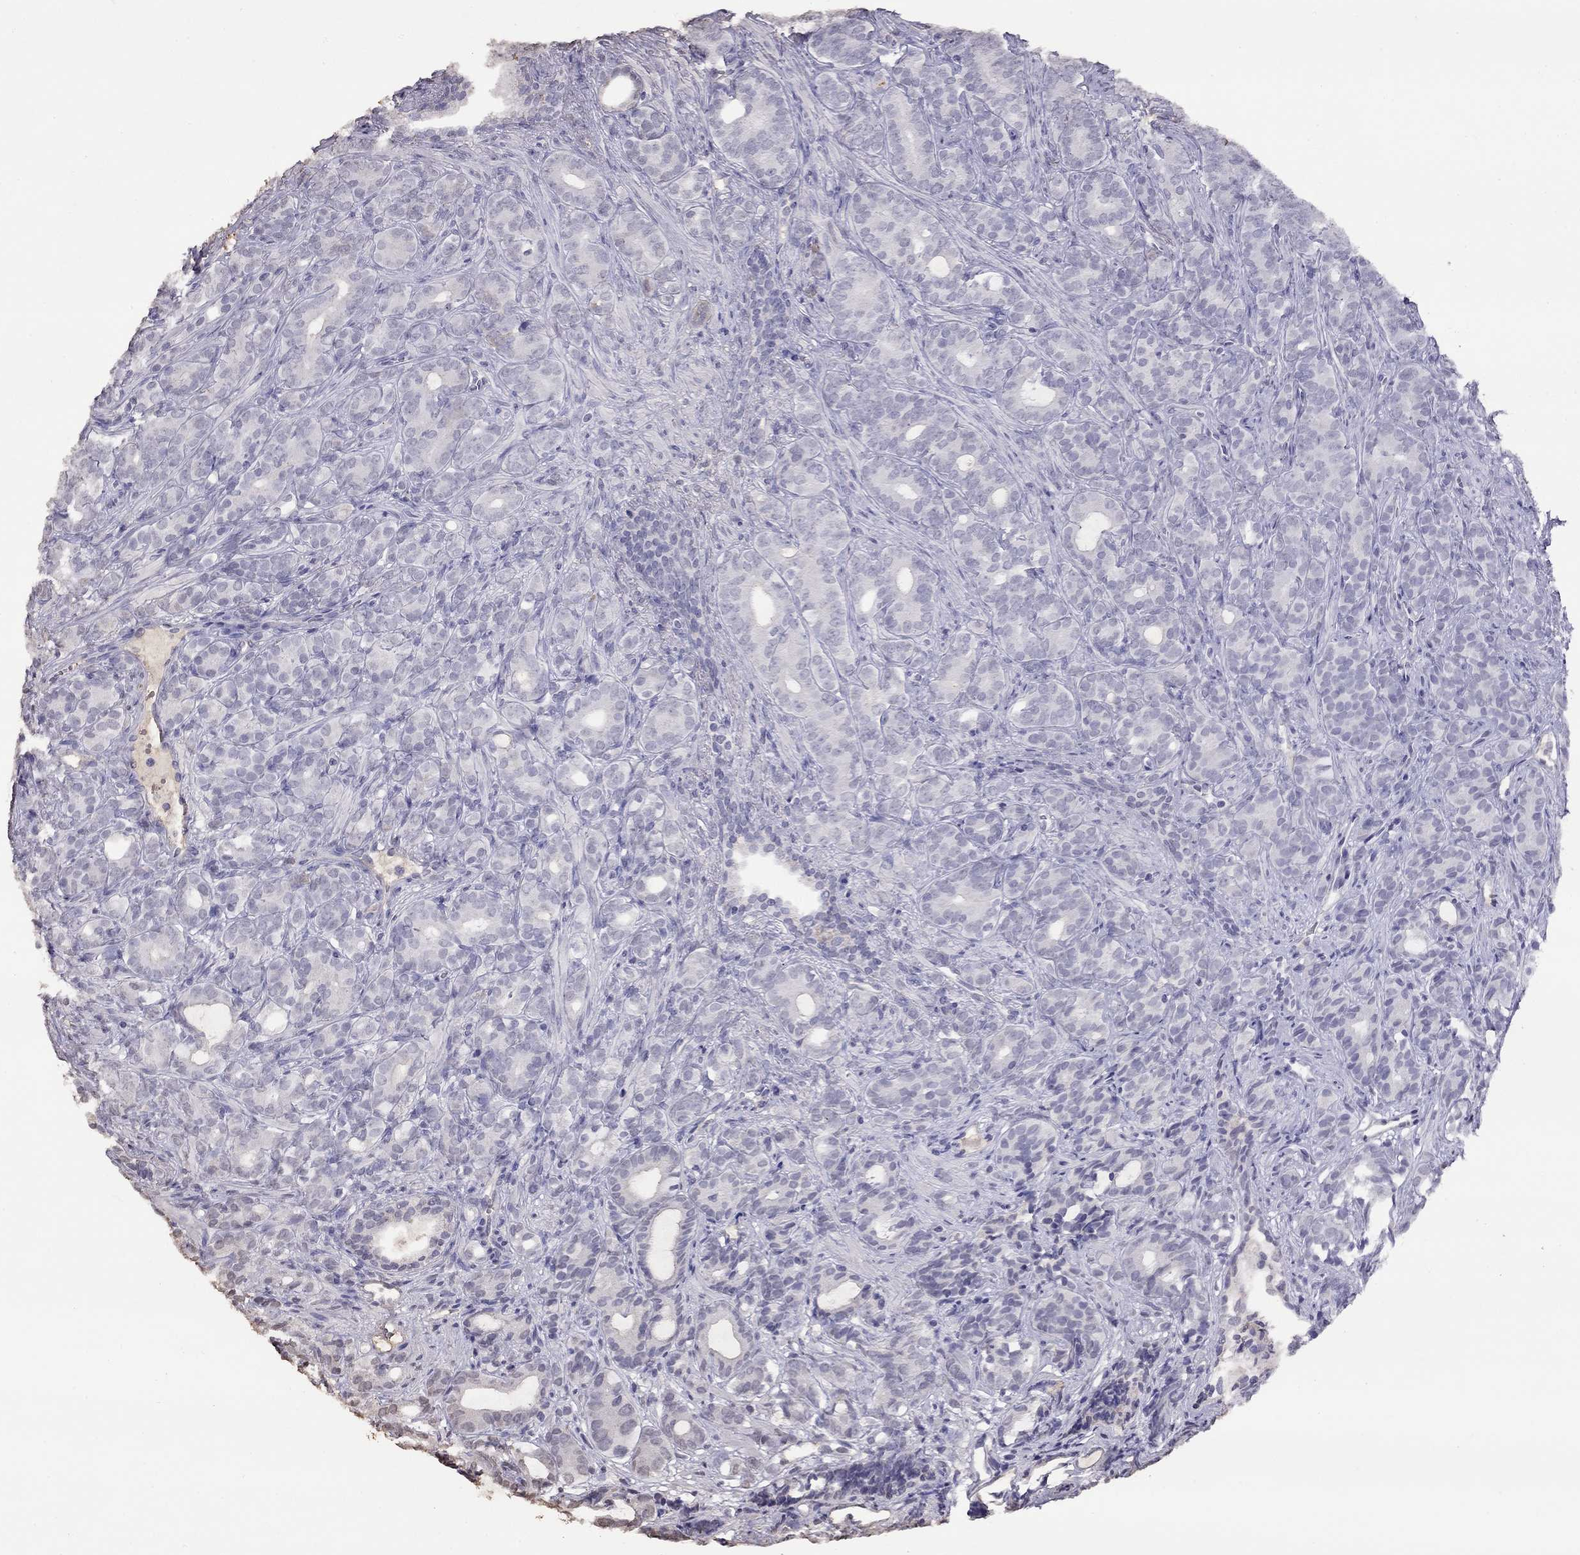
{"staining": {"intensity": "negative", "quantity": "none", "location": "none"}, "tissue": "prostate cancer", "cell_type": "Tumor cells", "image_type": "cancer", "snomed": [{"axis": "morphology", "description": "Adenocarcinoma, High grade"}, {"axis": "topography", "description": "Prostate"}], "caption": "A photomicrograph of prostate cancer (high-grade adenocarcinoma) stained for a protein exhibits no brown staining in tumor cells. The staining is performed using DAB (3,3'-diaminobenzidine) brown chromogen with nuclei counter-stained in using hematoxylin.", "gene": "SUN3", "patient": {"sex": "male", "age": 84}}